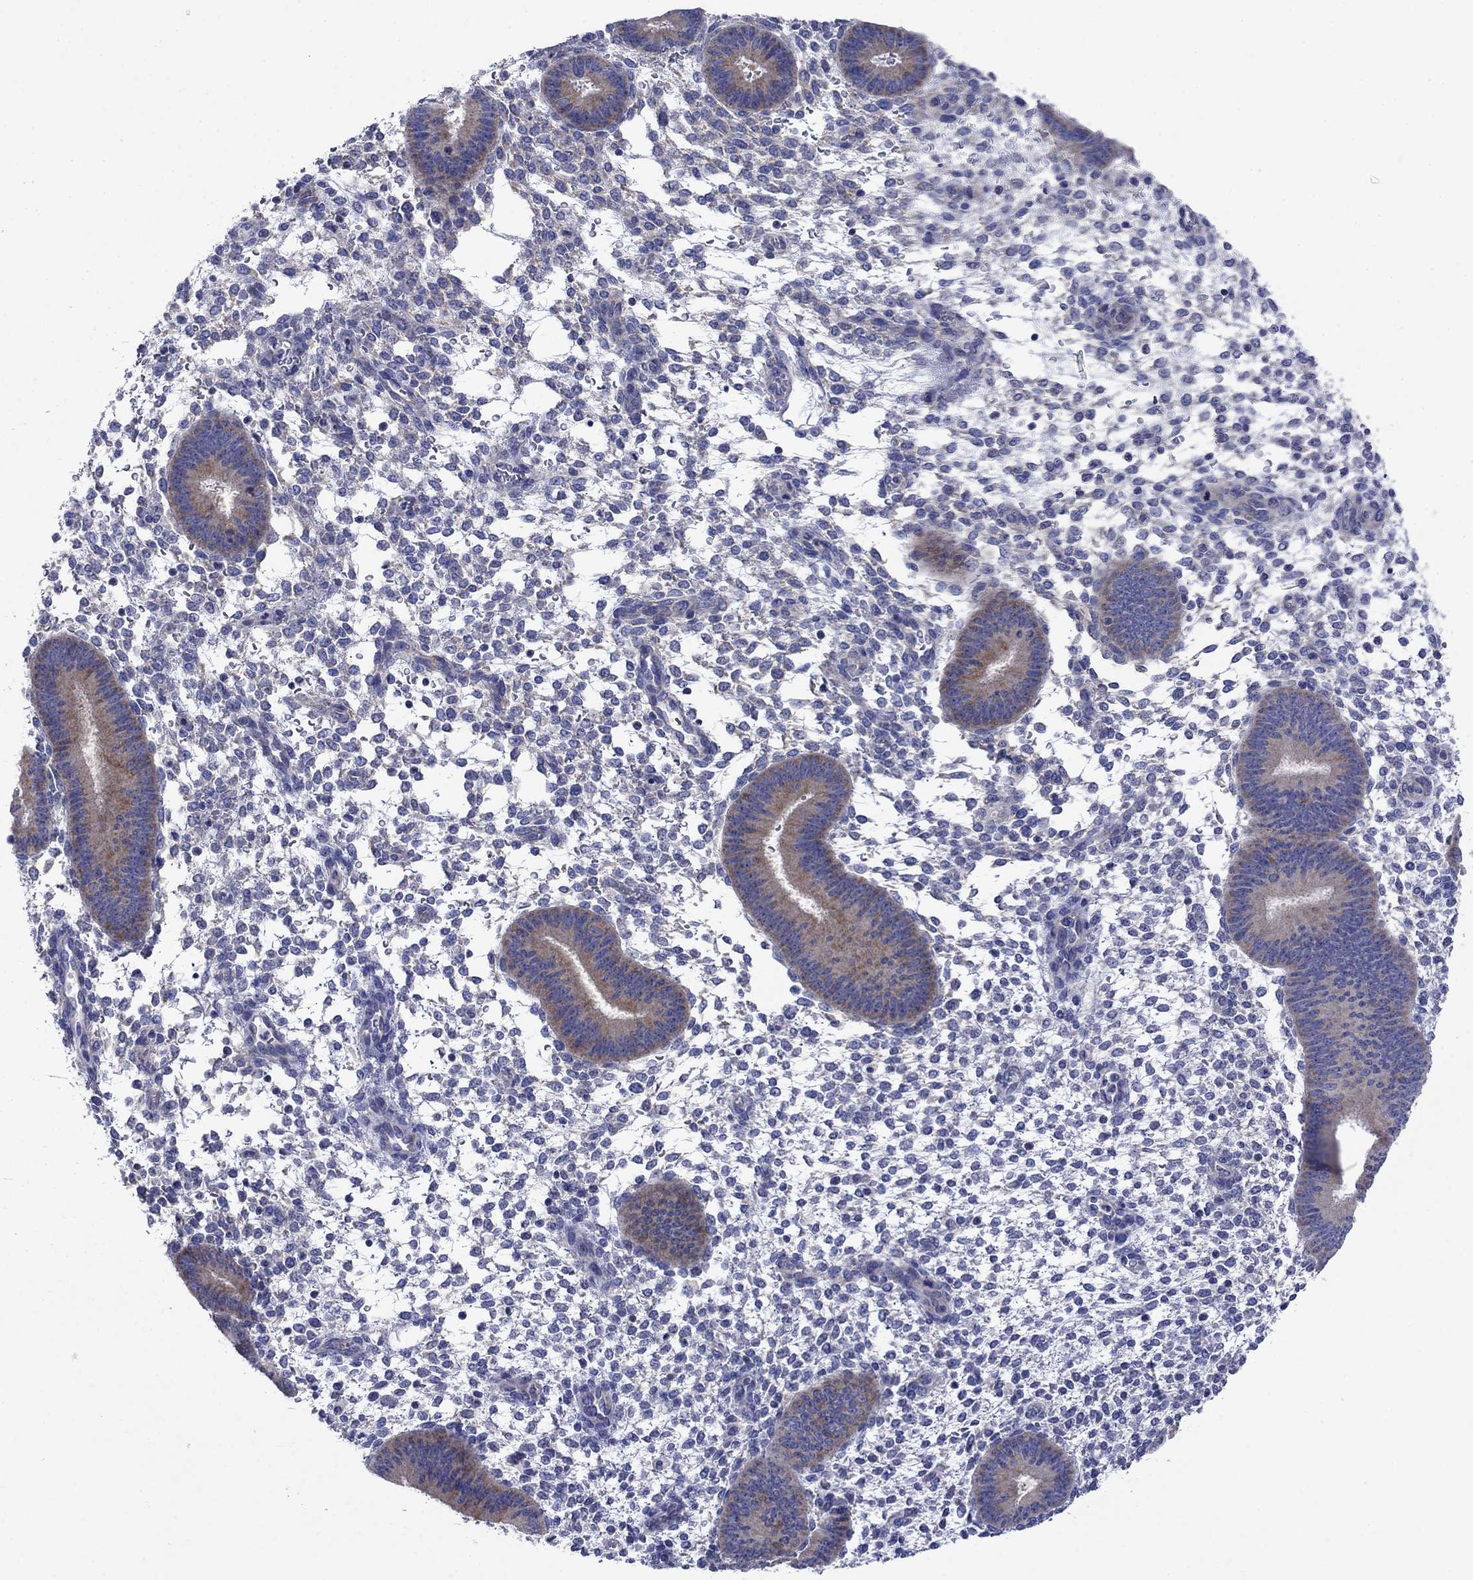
{"staining": {"intensity": "negative", "quantity": "none", "location": "none"}, "tissue": "endometrium", "cell_type": "Cells in endometrial stroma", "image_type": "normal", "snomed": [{"axis": "morphology", "description": "Normal tissue, NOS"}, {"axis": "topography", "description": "Endometrium"}], "caption": "Micrograph shows no protein staining in cells in endometrial stroma of benign endometrium.", "gene": "SULT2B1", "patient": {"sex": "female", "age": 39}}